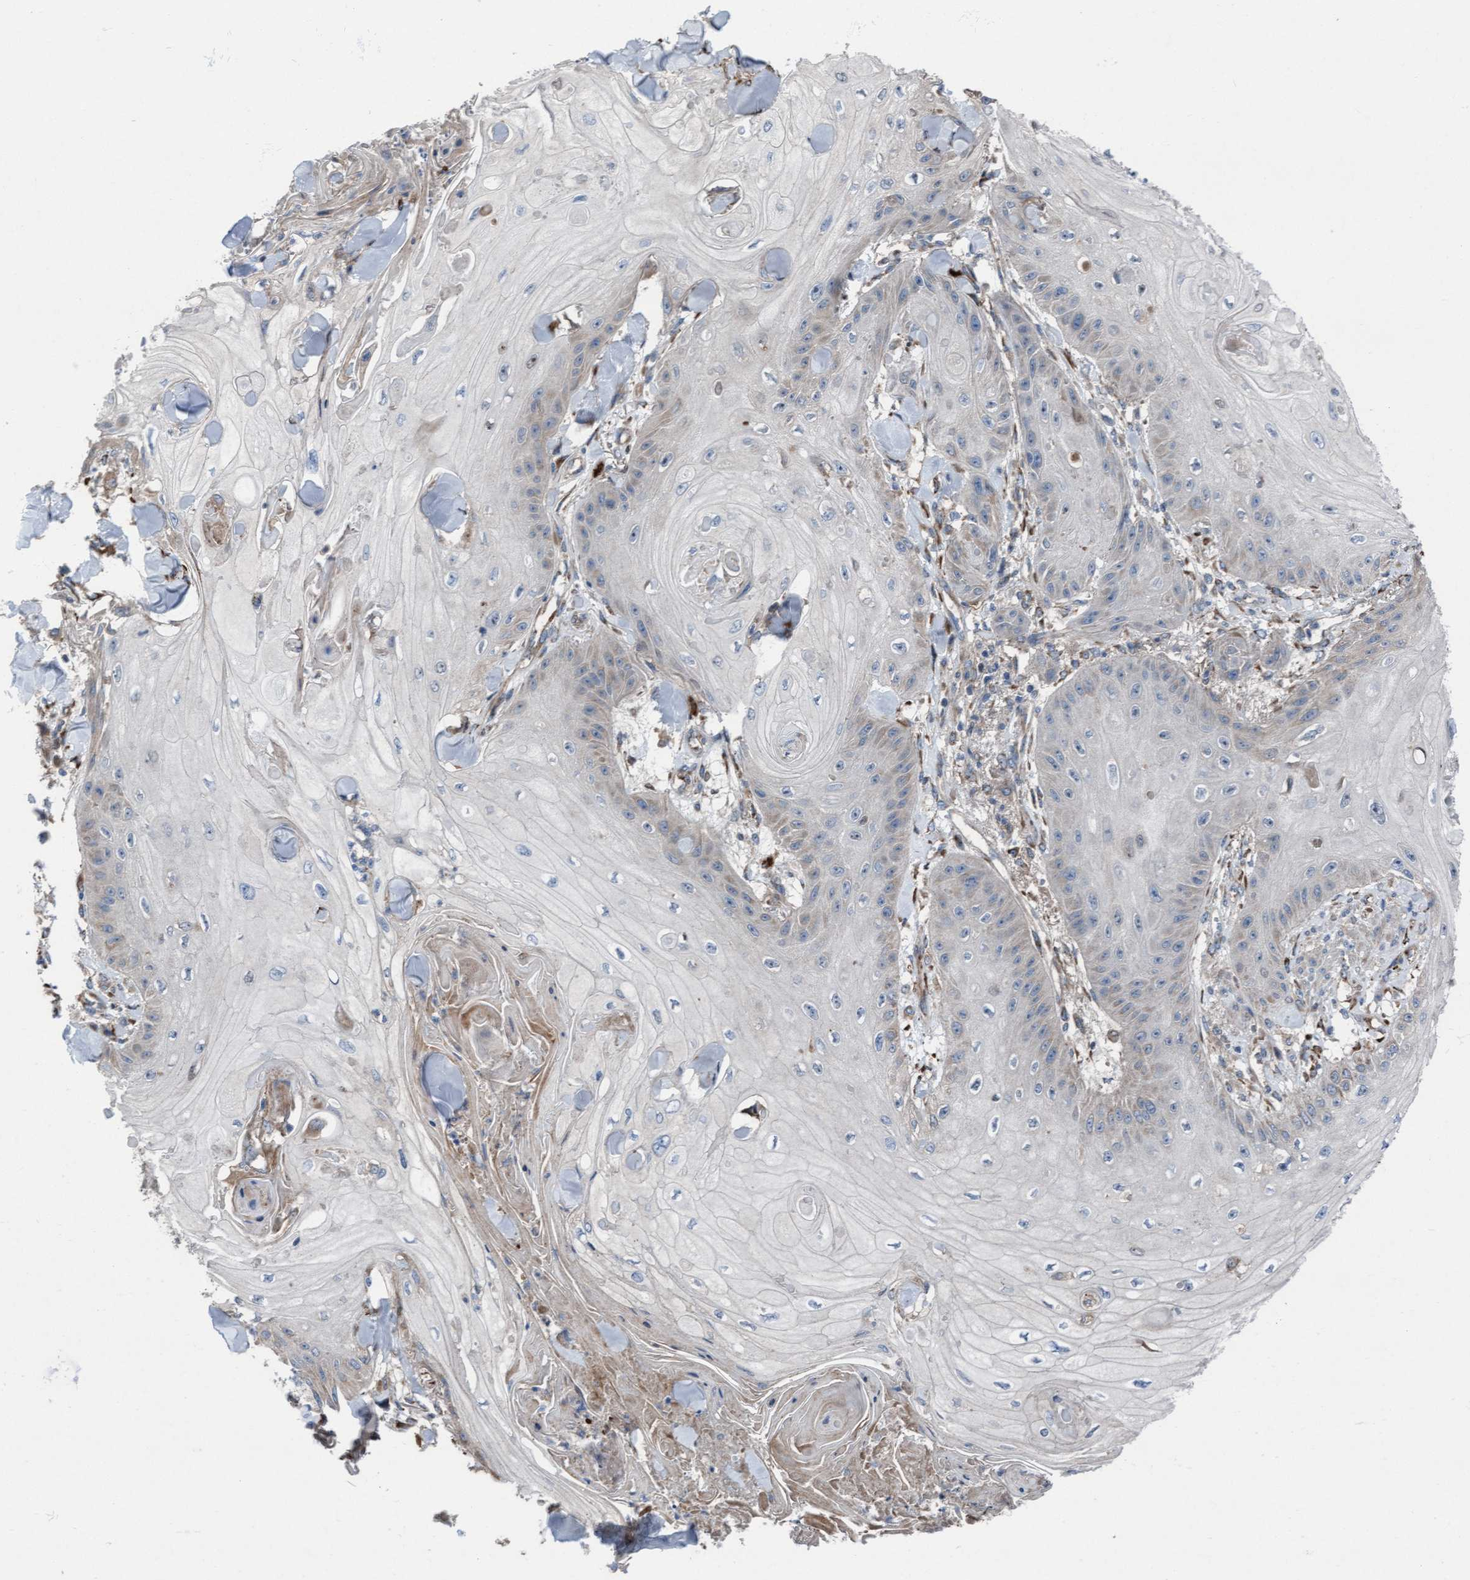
{"staining": {"intensity": "weak", "quantity": "<25%", "location": "cytoplasmic/membranous"}, "tissue": "skin cancer", "cell_type": "Tumor cells", "image_type": "cancer", "snomed": [{"axis": "morphology", "description": "Squamous cell carcinoma, NOS"}, {"axis": "topography", "description": "Skin"}], "caption": "Squamous cell carcinoma (skin) was stained to show a protein in brown. There is no significant staining in tumor cells.", "gene": "KLHL26", "patient": {"sex": "male", "age": 74}}